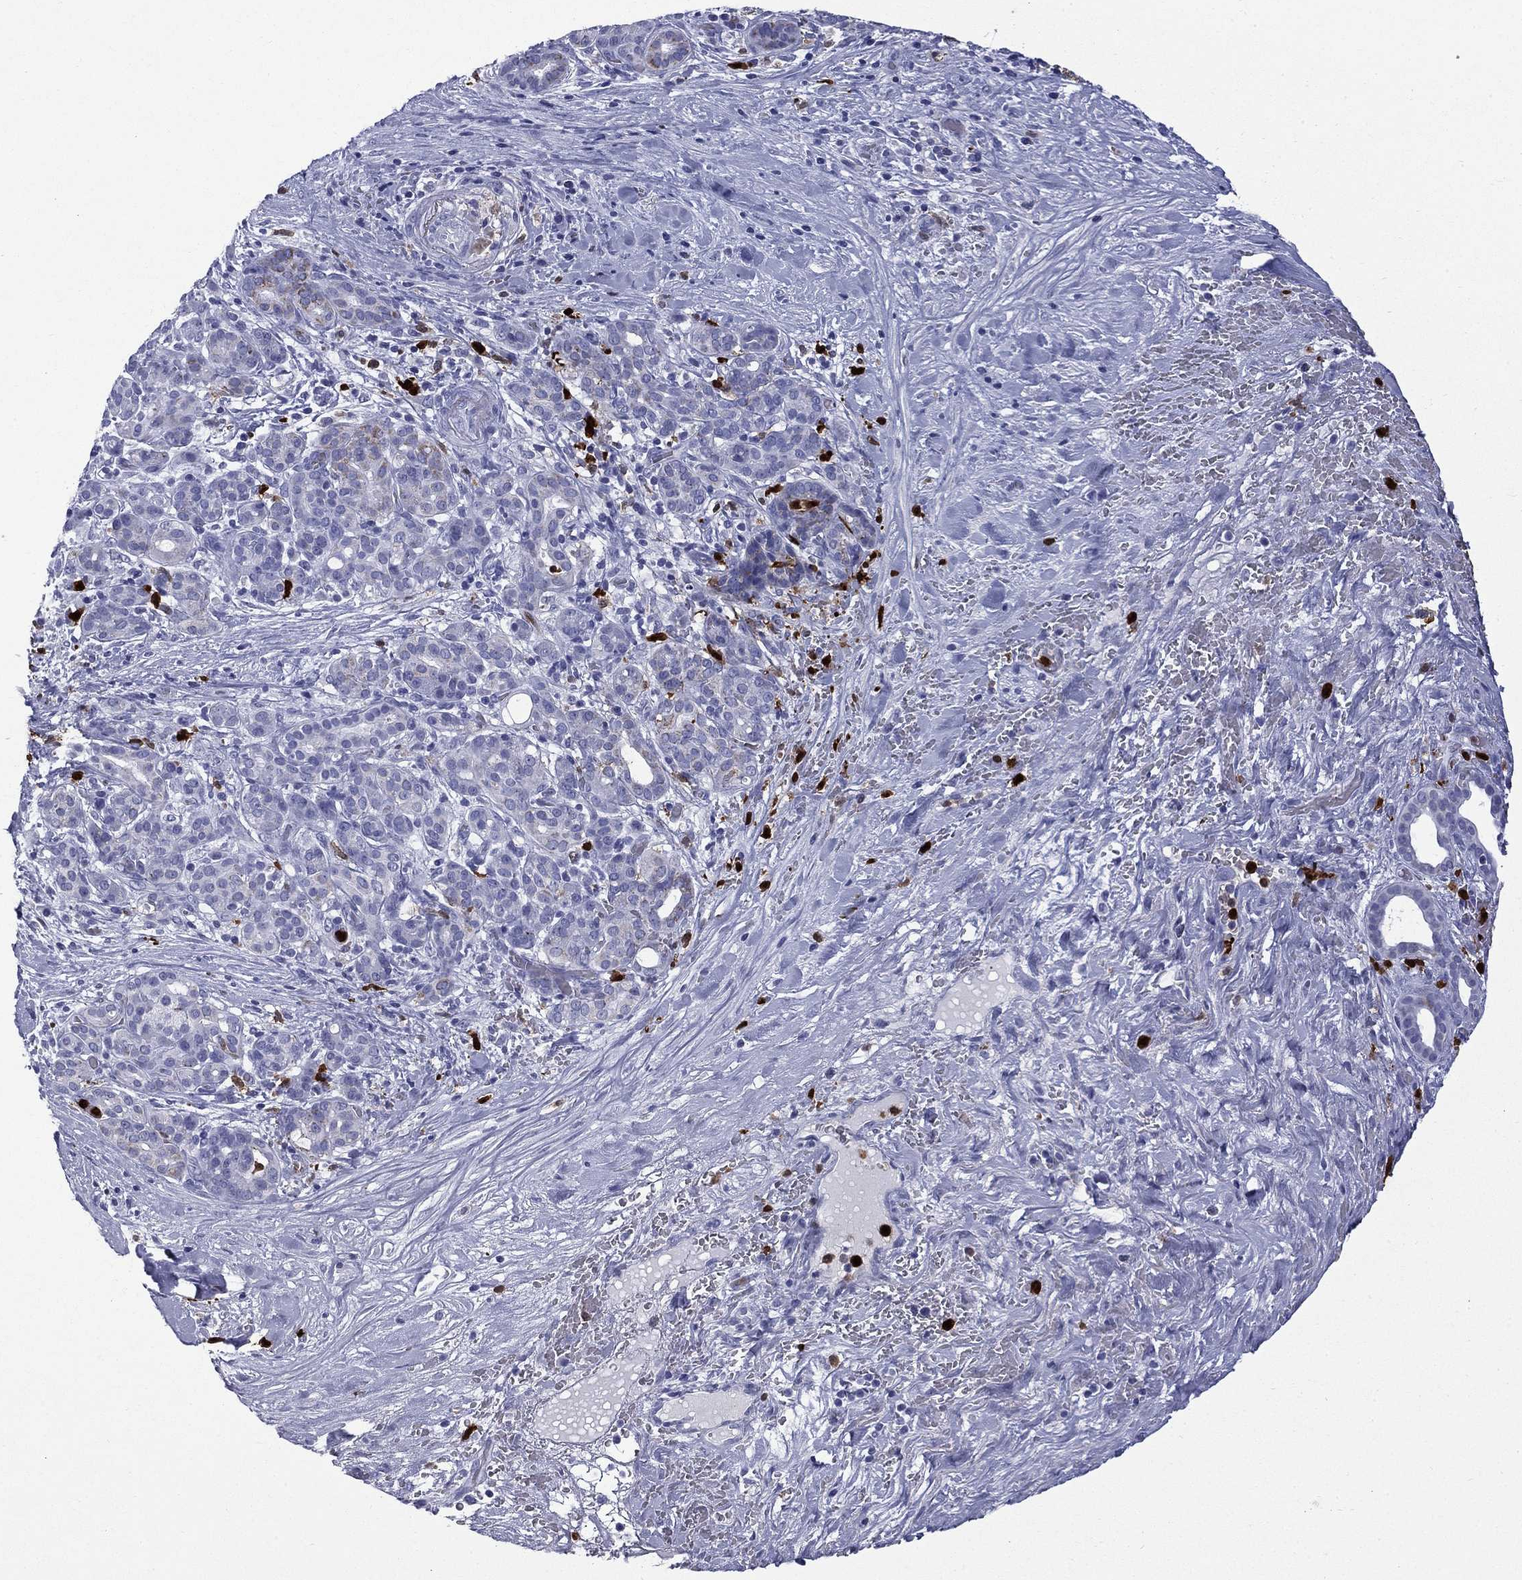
{"staining": {"intensity": "weak", "quantity": "<25%", "location": "cytoplasmic/membranous"}, "tissue": "pancreatic cancer", "cell_type": "Tumor cells", "image_type": "cancer", "snomed": [{"axis": "morphology", "description": "Adenocarcinoma, NOS"}, {"axis": "topography", "description": "Pancreas"}], "caption": "Photomicrograph shows no significant protein staining in tumor cells of pancreatic adenocarcinoma.", "gene": "TRIM29", "patient": {"sex": "male", "age": 44}}